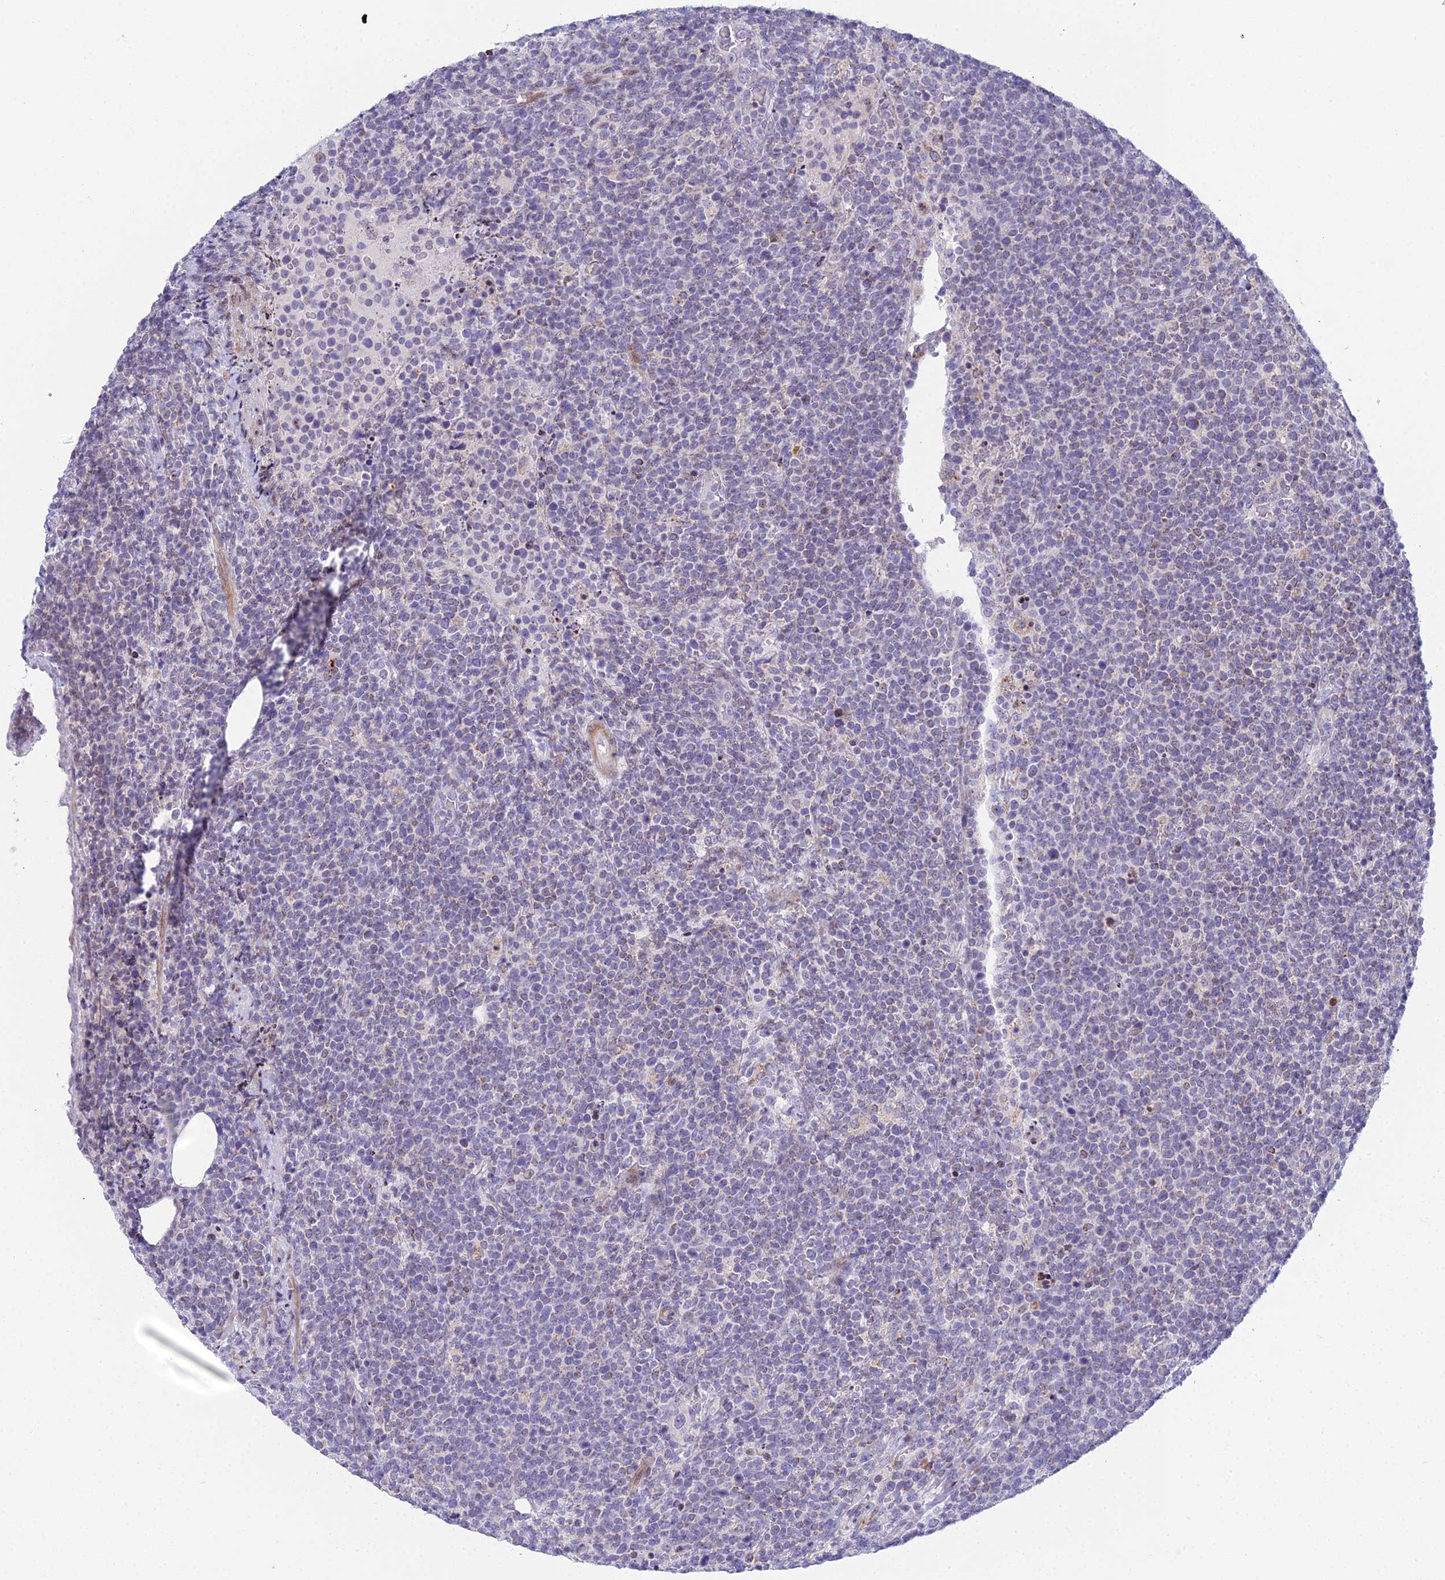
{"staining": {"intensity": "negative", "quantity": "none", "location": "none"}, "tissue": "lymphoma", "cell_type": "Tumor cells", "image_type": "cancer", "snomed": [{"axis": "morphology", "description": "Malignant lymphoma, non-Hodgkin's type, High grade"}, {"axis": "topography", "description": "Lymph node"}], "caption": "This is a micrograph of immunohistochemistry (IHC) staining of high-grade malignant lymphoma, non-Hodgkin's type, which shows no expression in tumor cells.", "gene": "PRR13", "patient": {"sex": "male", "age": 61}}